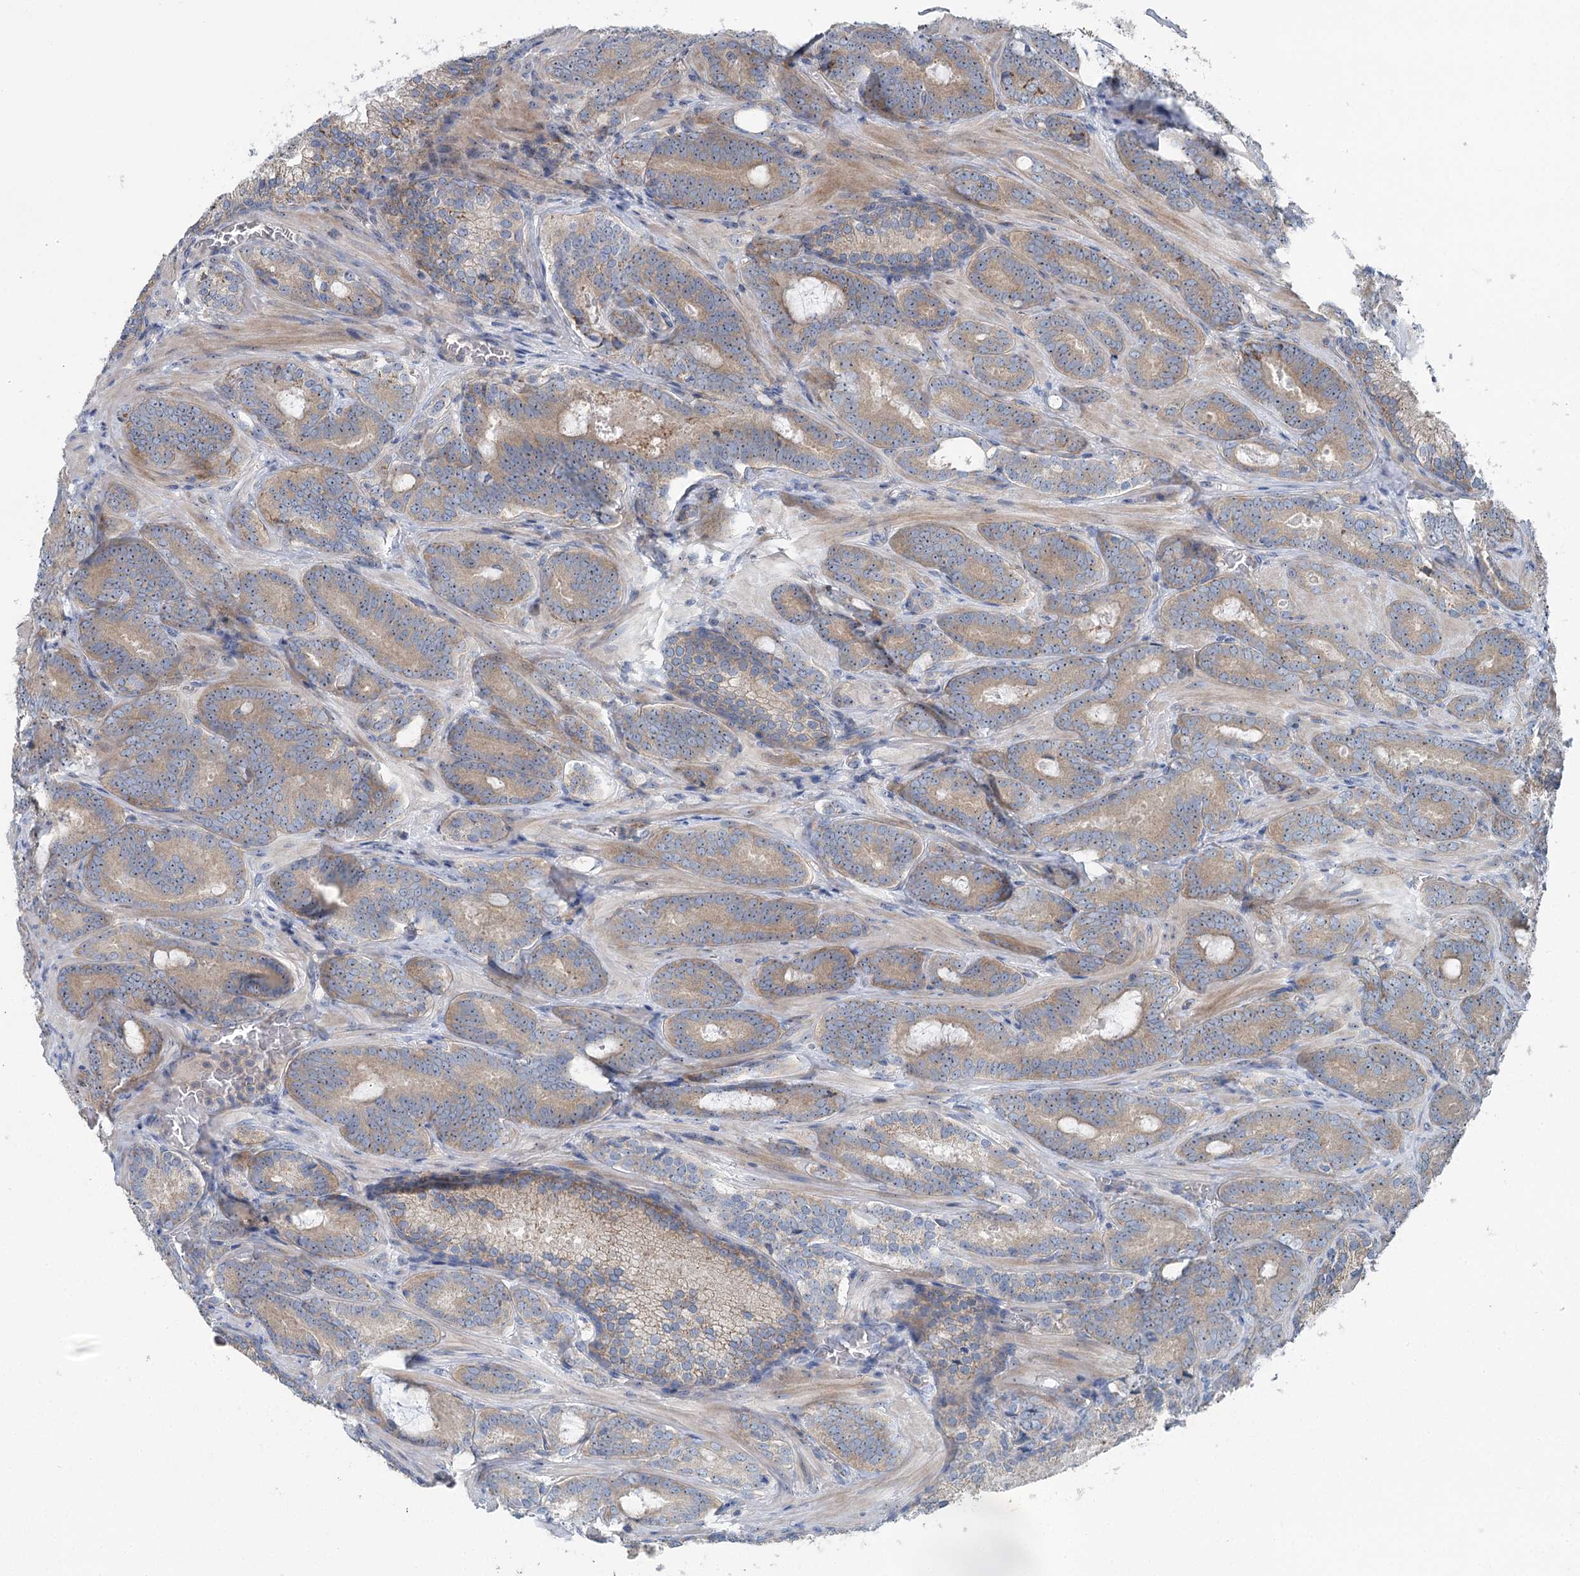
{"staining": {"intensity": "moderate", "quantity": ">75%", "location": "cytoplasmic/membranous"}, "tissue": "prostate cancer", "cell_type": "Tumor cells", "image_type": "cancer", "snomed": [{"axis": "morphology", "description": "Adenocarcinoma, Low grade"}, {"axis": "topography", "description": "Prostate"}], "caption": "An image showing moderate cytoplasmic/membranous positivity in about >75% of tumor cells in prostate cancer (adenocarcinoma (low-grade)), as visualized by brown immunohistochemical staining.", "gene": "MARK2", "patient": {"sex": "male", "age": 60}}